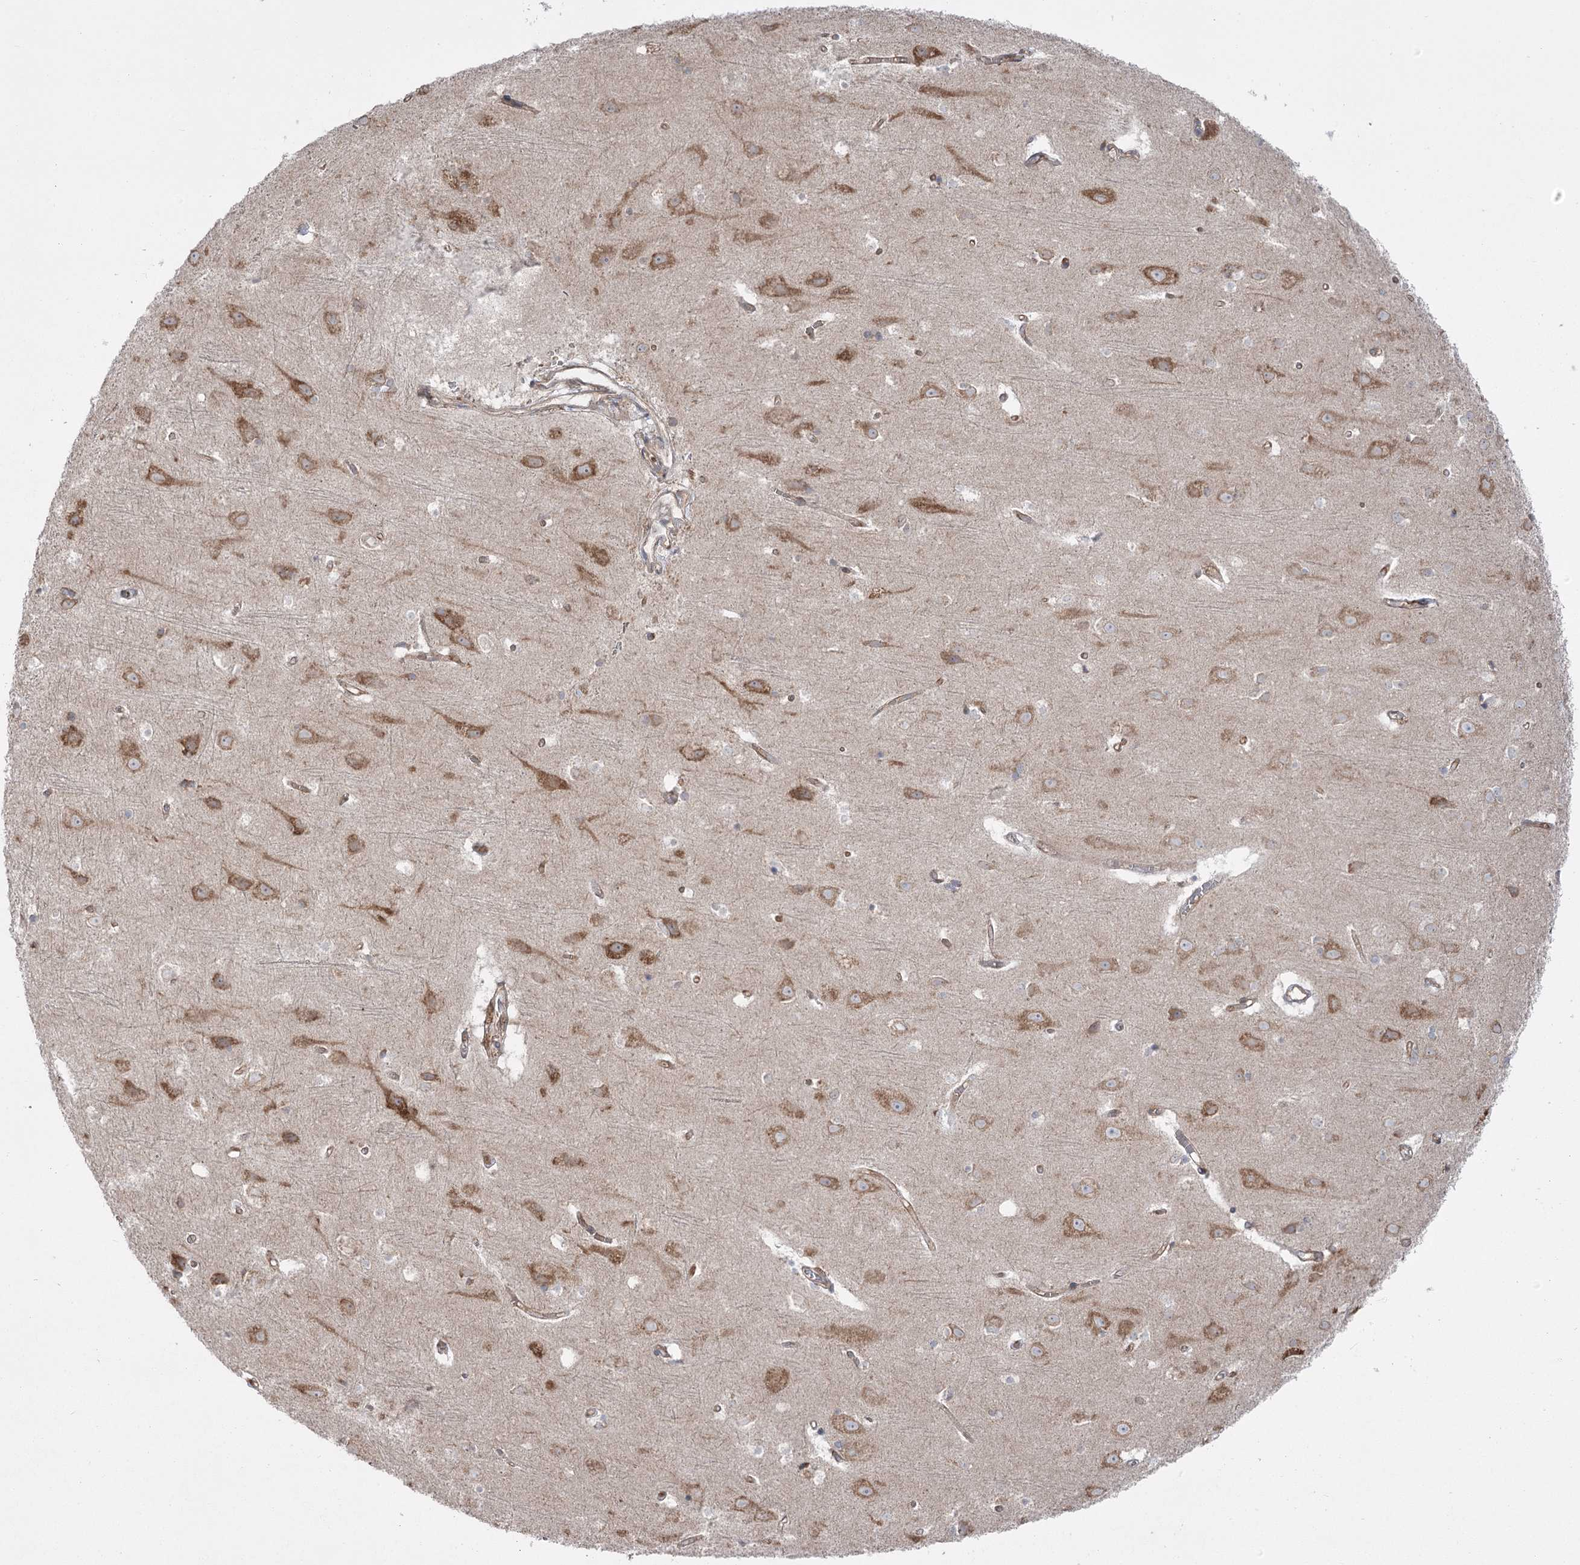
{"staining": {"intensity": "weak", "quantity": ">75%", "location": "cytoplasmic/membranous"}, "tissue": "cerebral cortex", "cell_type": "Endothelial cells", "image_type": "normal", "snomed": [{"axis": "morphology", "description": "Normal tissue, NOS"}, {"axis": "topography", "description": "Cerebral cortex"}], "caption": "Immunohistochemical staining of normal human cerebral cortex displays >75% levels of weak cytoplasmic/membranous protein staining in approximately >75% of endothelial cells. The staining is performed using DAB (3,3'-diaminobenzidine) brown chromogen to label protein expression. The nuclei are counter-stained blue using hematoxylin.", "gene": "PLEKHA5", "patient": {"sex": "male", "age": 54}}